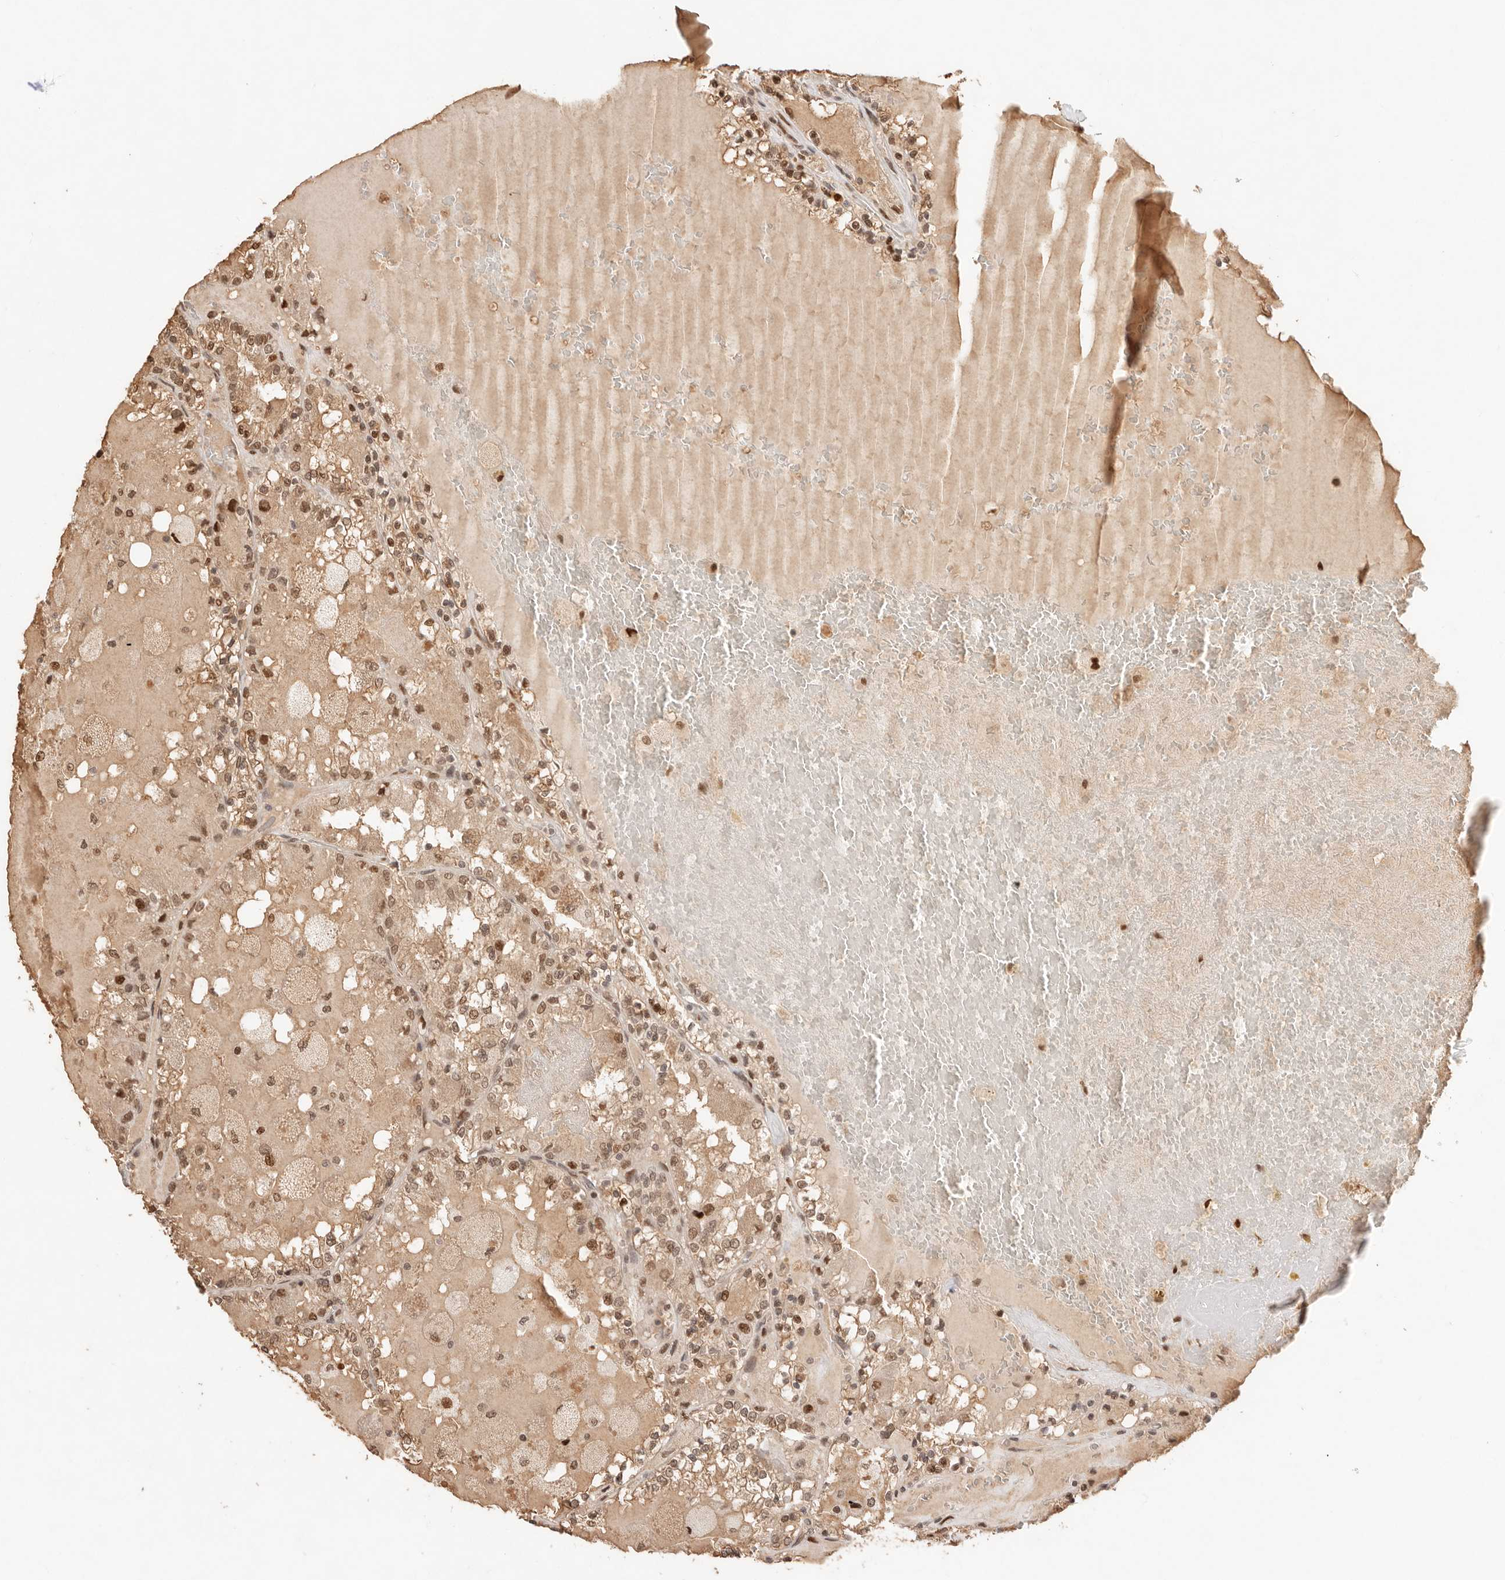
{"staining": {"intensity": "moderate", "quantity": ">75%", "location": "cytoplasmic/membranous,nuclear"}, "tissue": "renal cancer", "cell_type": "Tumor cells", "image_type": "cancer", "snomed": [{"axis": "morphology", "description": "Adenocarcinoma, NOS"}, {"axis": "topography", "description": "Kidney"}], "caption": "Renal adenocarcinoma stained with a protein marker reveals moderate staining in tumor cells.", "gene": "NPAS2", "patient": {"sex": "female", "age": 56}}